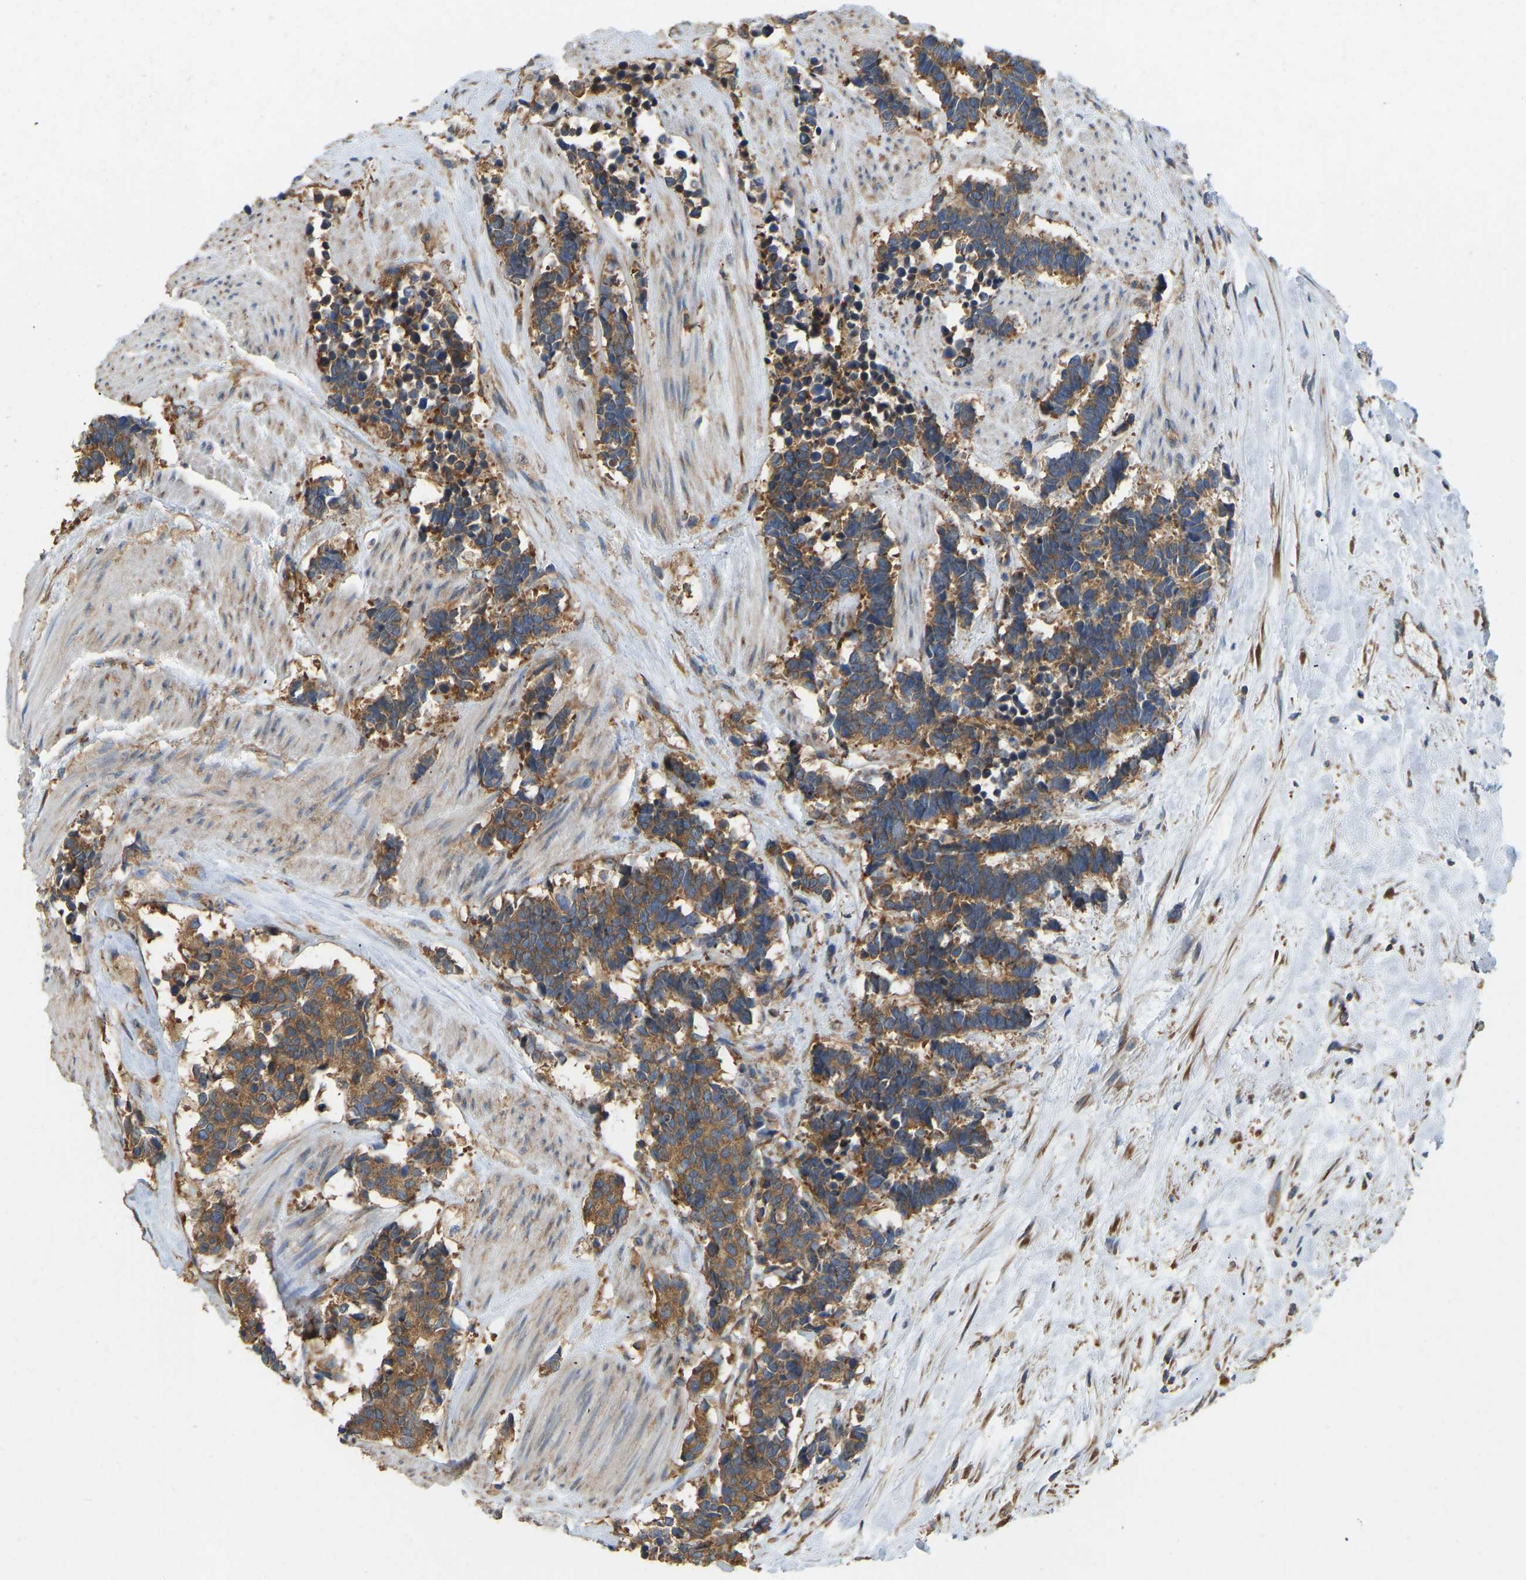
{"staining": {"intensity": "moderate", "quantity": ">75%", "location": "cytoplasmic/membranous"}, "tissue": "carcinoid", "cell_type": "Tumor cells", "image_type": "cancer", "snomed": [{"axis": "morphology", "description": "Carcinoma, NOS"}, {"axis": "morphology", "description": "Carcinoid, malignant, NOS"}, {"axis": "topography", "description": "Urinary bladder"}], "caption": "Immunohistochemical staining of carcinoma exhibits moderate cytoplasmic/membranous protein staining in approximately >75% of tumor cells.", "gene": "RPS6KB2", "patient": {"sex": "male", "age": 57}}